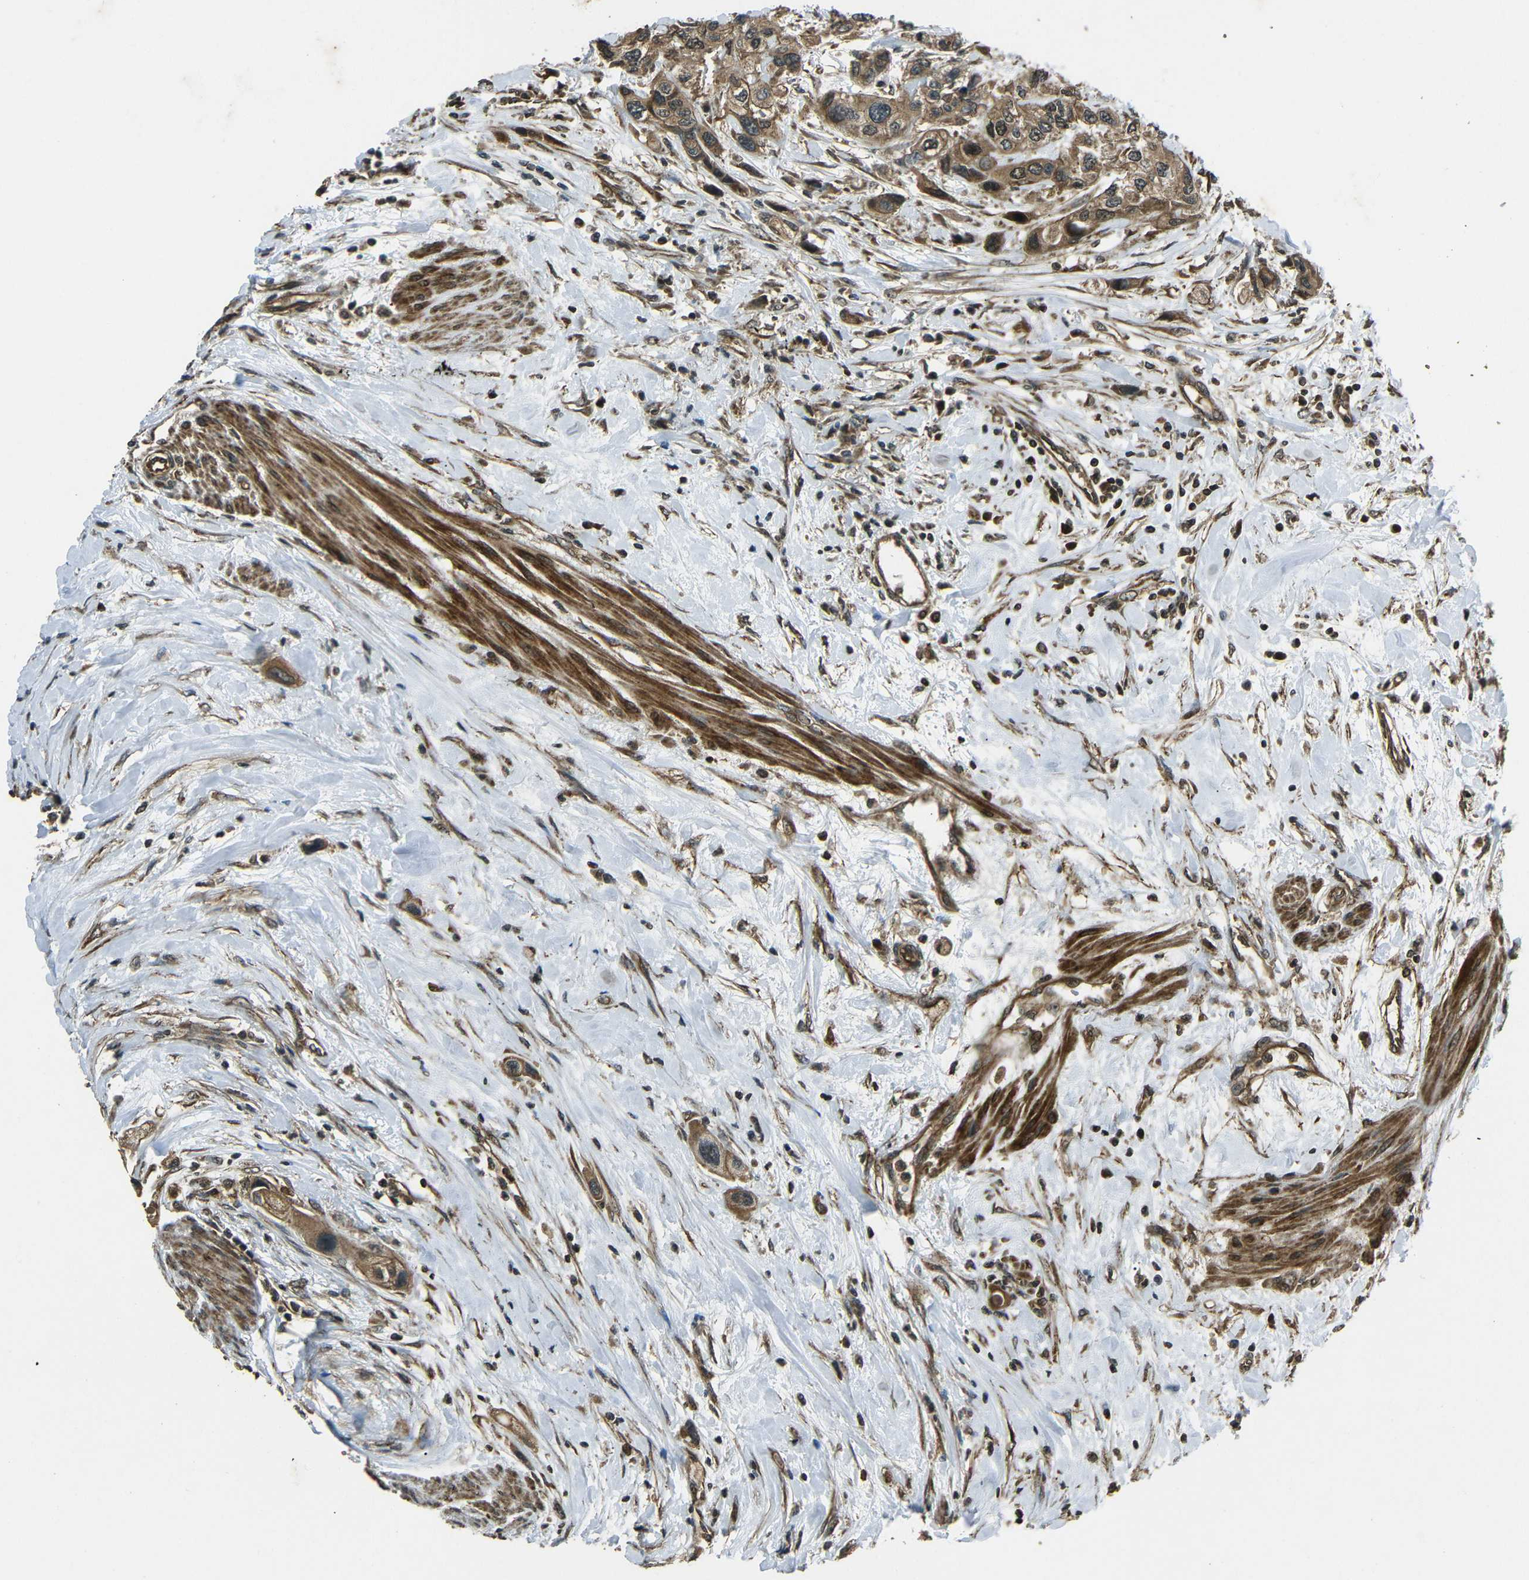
{"staining": {"intensity": "moderate", "quantity": ">75%", "location": "cytoplasmic/membranous"}, "tissue": "urothelial cancer", "cell_type": "Tumor cells", "image_type": "cancer", "snomed": [{"axis": "morphology", "description": "Urothelial carcinoma, High grade"}, {"axis": "topography", "description": "Urinary bladder"}], "caption": "Brown immunohistochemical staining in urothelial carcinoma (high-grade) shows moderate cytoplasmic/membranous positivity in approximately >75% of tumor cells.", "gene": "PLK2", "patient": {"sex": "female", "age": 56}}